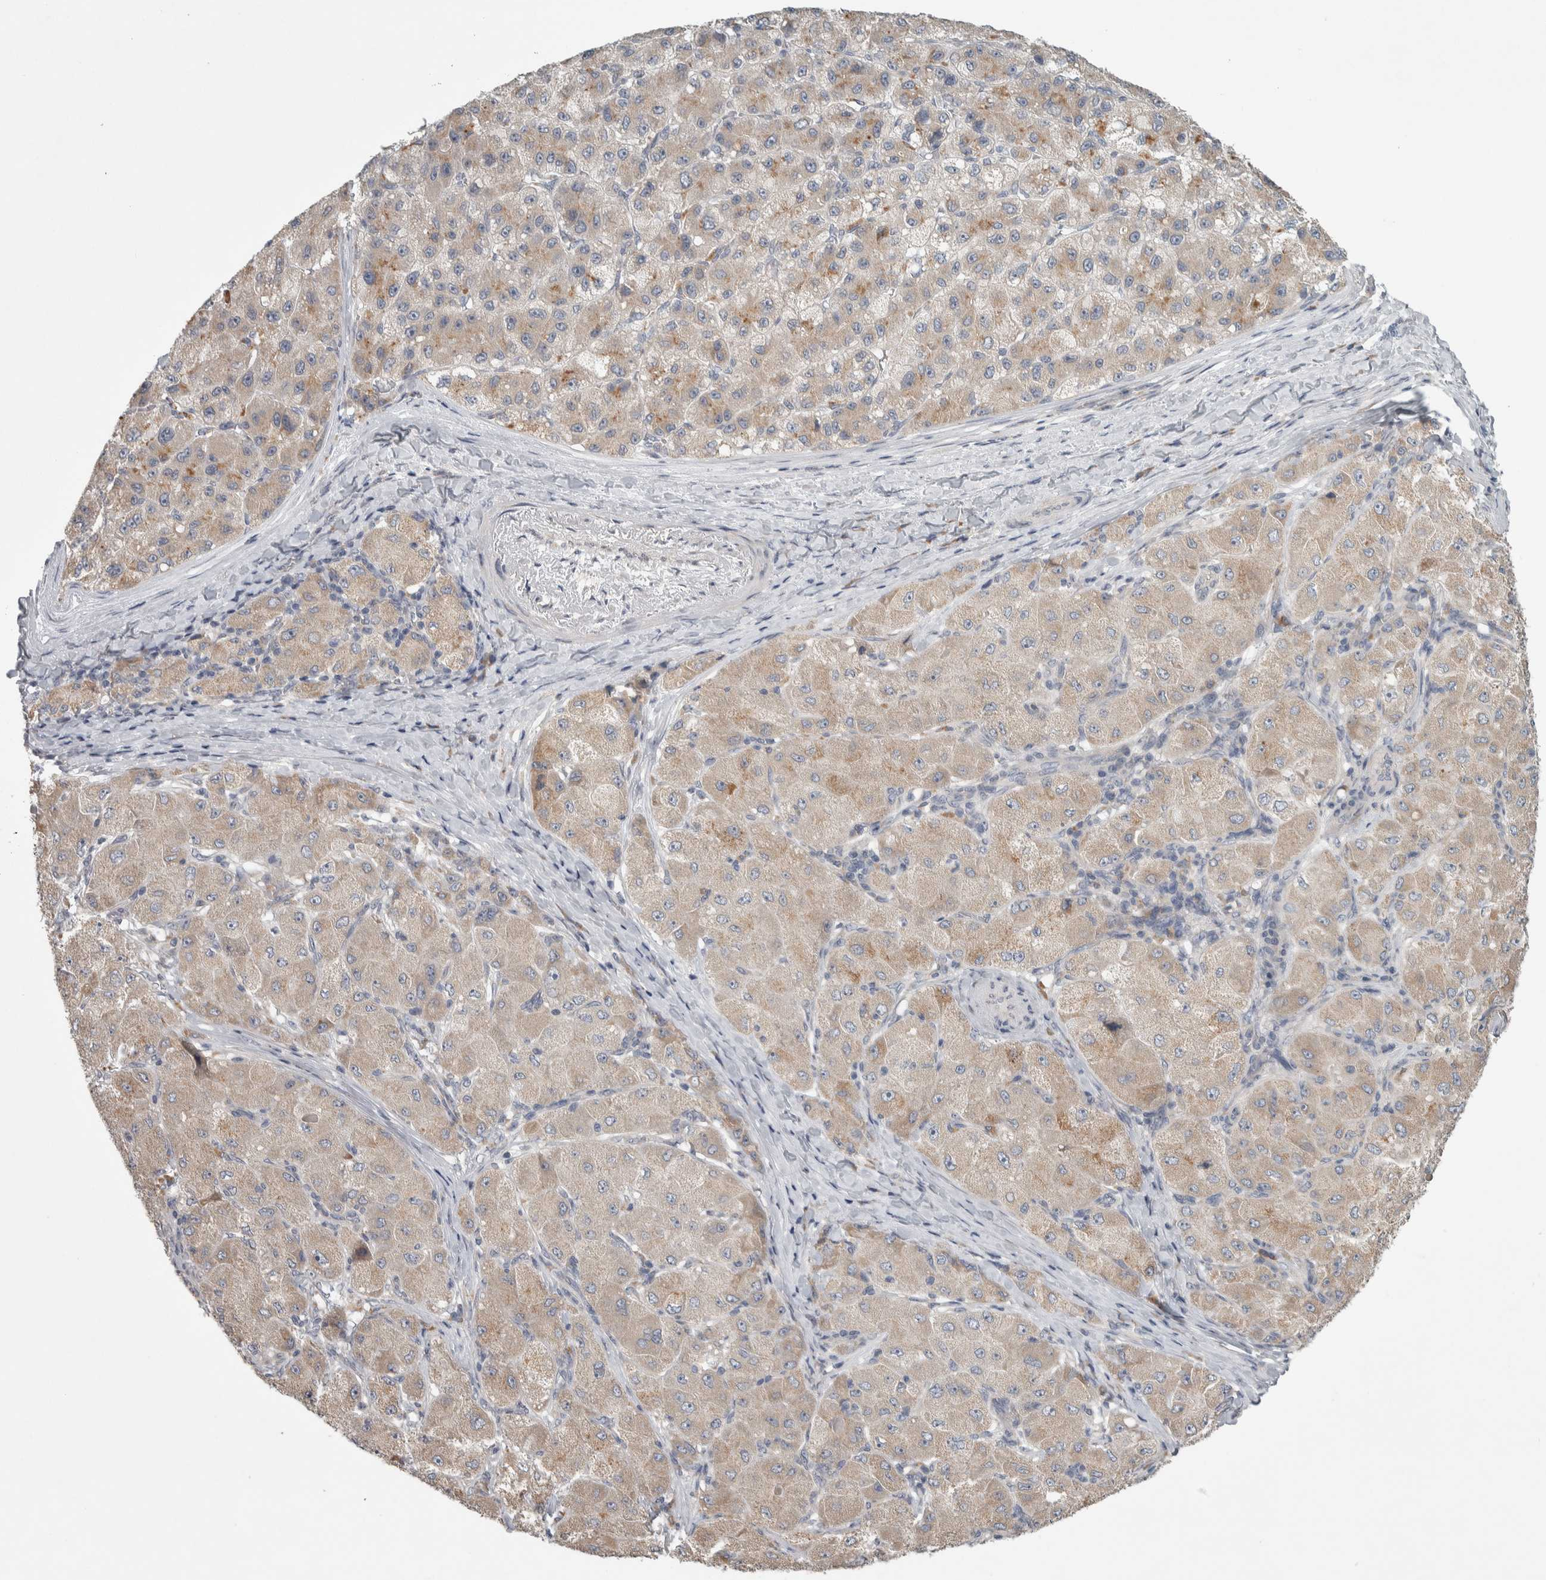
{"staining": {"intensity": "weak", "quantity": ">75%", "location": "cytoplasmic/membranous"}, "tissue": "liver cancer", "cell_type": "Tumor cells", "image_type": "cancer", "snomed": [{"axis": "morphology", "description": "Carcinoma, Hepatocellular, NOS"}, {"axis": "topography", "description": "Liver"}], "caption": "Protein analysis of liver cancer (hepatocellular carcinoma) tissue shows weak cytoplasmic/membranous staining in about >75% of tumor cells.", "gene": "SRP68", "patient": {"sex": "male", "age": 80}}